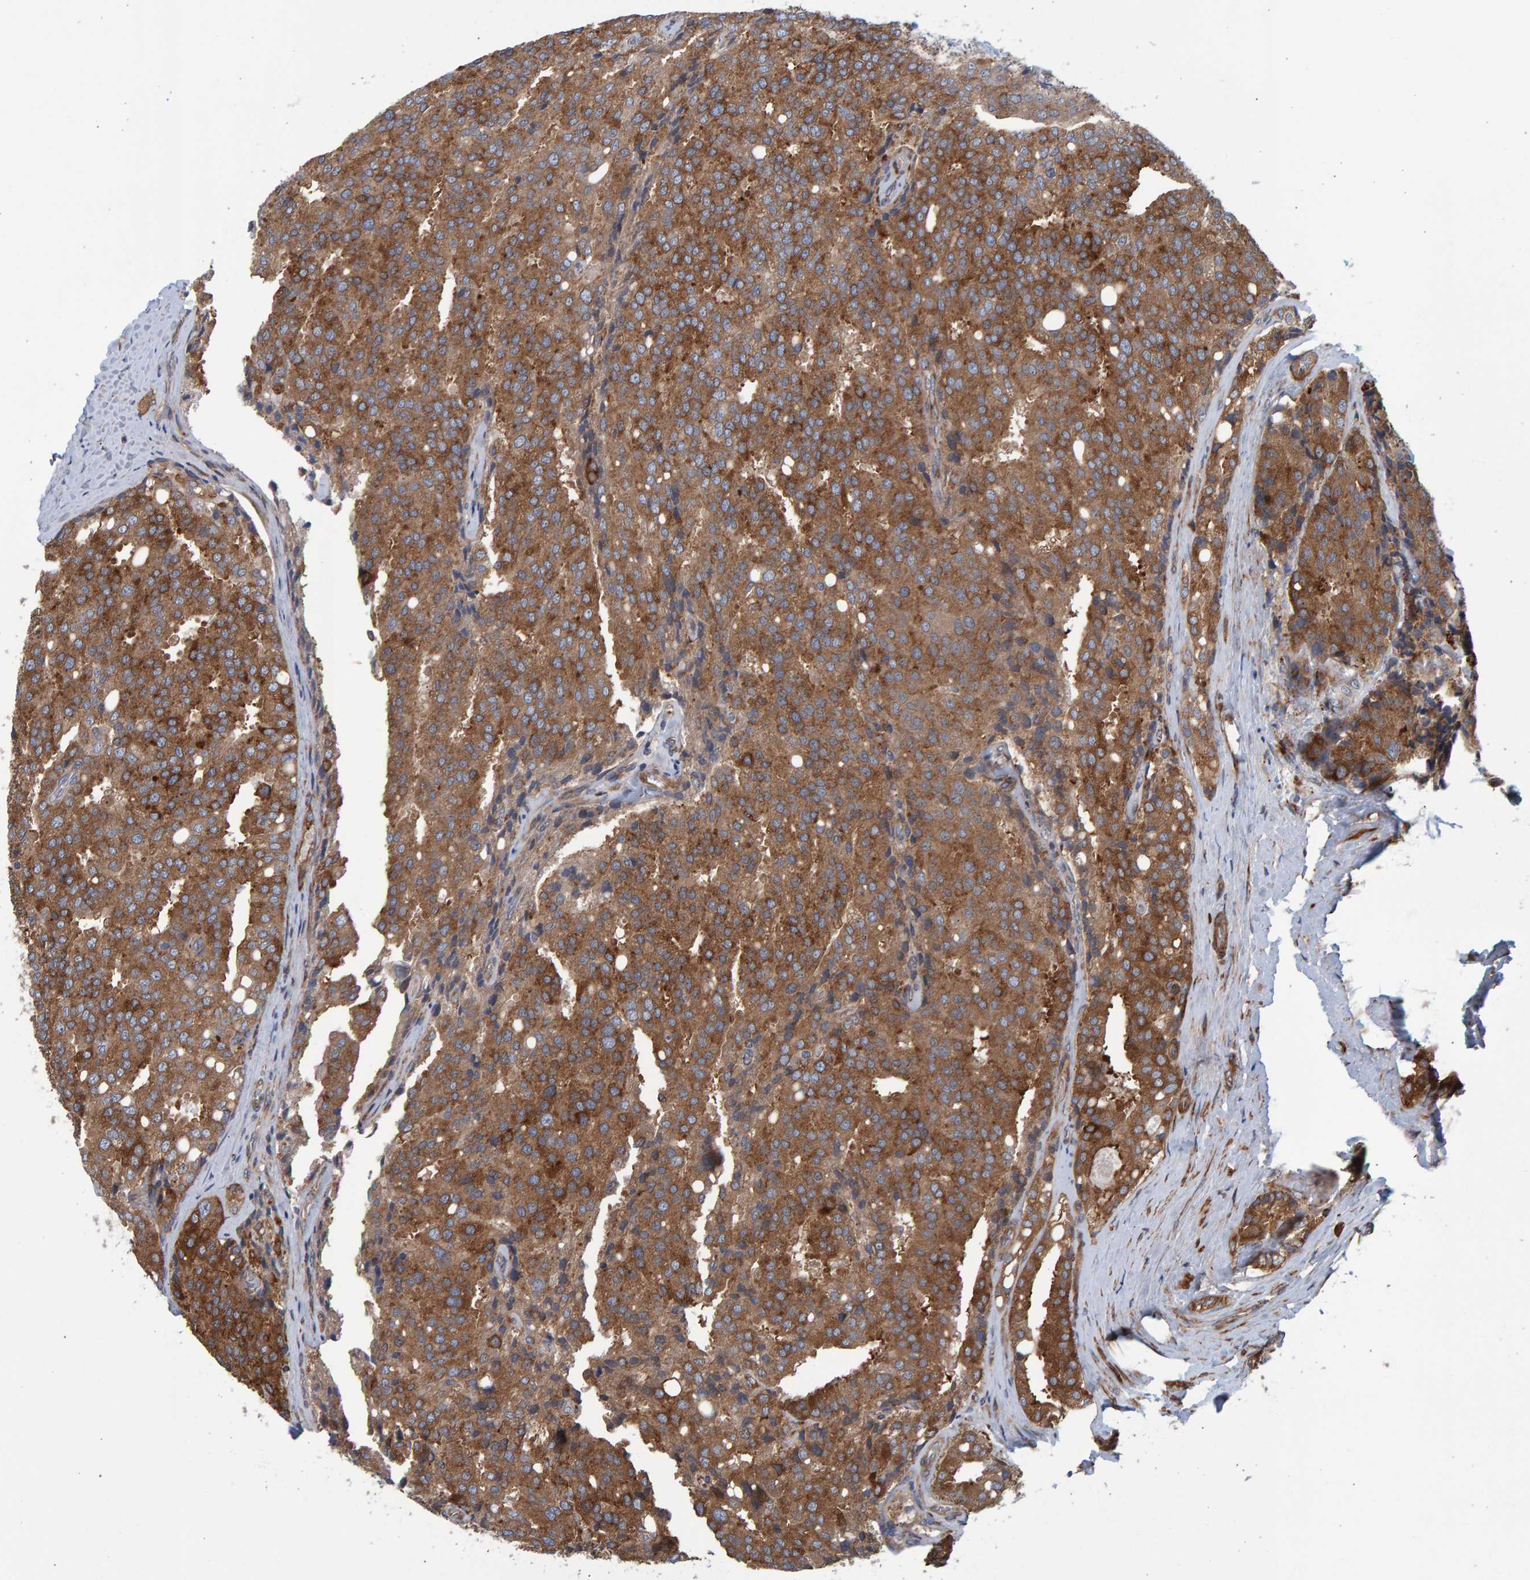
{"staining": {"intensity": "strong", "quantity": ">75%", "location": "cytoplasmic/membranous"}, "tissue": "prostate cancer", "cell_type": "Tumor cells", "image_type": "cancer", "snomed": [{"axis": "morphology", "description": "Adenocarcinoma, High grade"}, {"axis": "topography", "description": "Prostate"}], "caption": "Protein staining of prostate cancer tissue demonstrates strong cytoplasmic/membranous expression in about >75% of tumor cells. Nuclei are stained in blue.", "gene": "LRBA", "patient": {"sex": "male", "age": 50}}